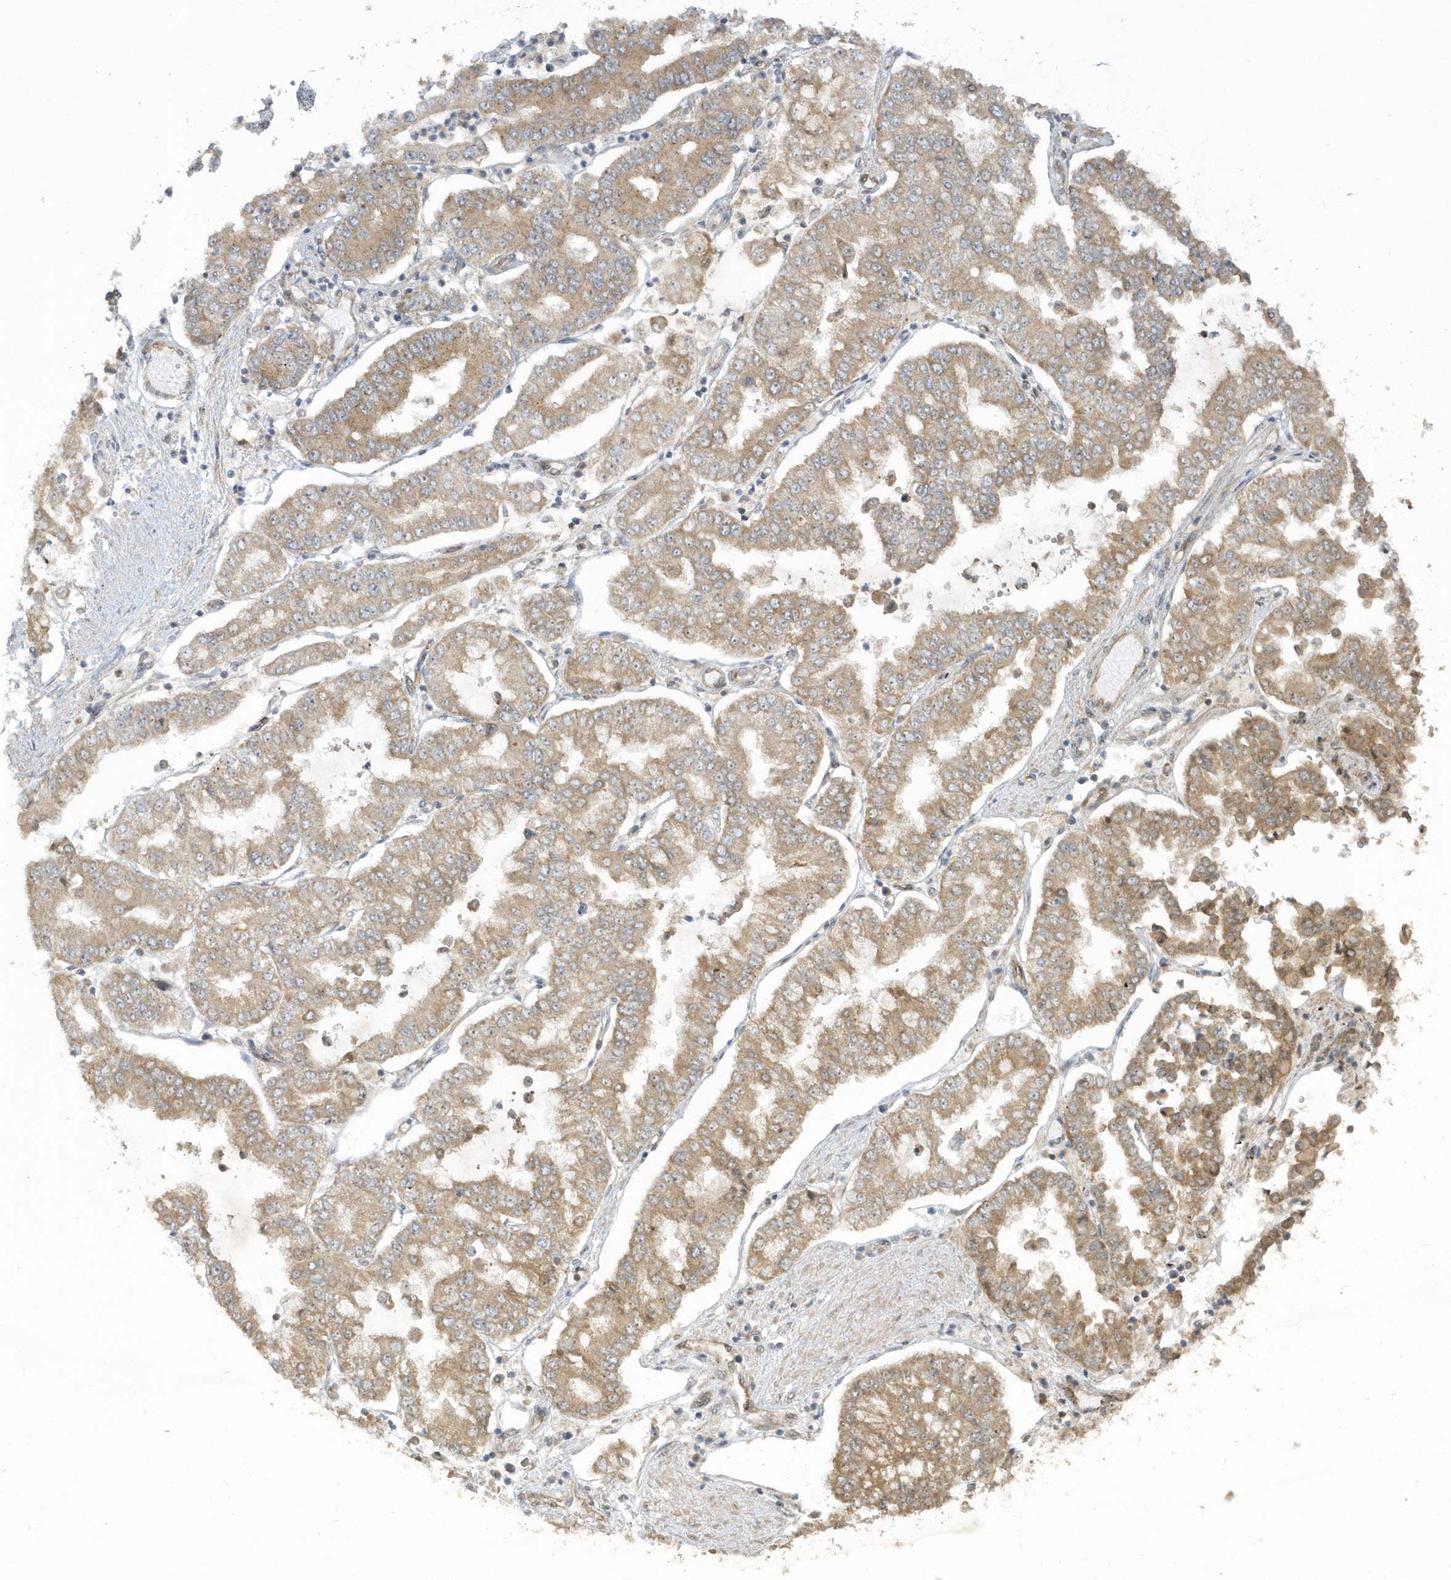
{"staining": {"intensity": "moderate", "quantity": ">75%", "location": "cytoplasmic/membranous"}, "tissue": "stomach cancer", "cell_type": "Tumor cells", "image_type": "cancer", "snomed": [{"axis": "morphology", "description": "Adenocarcinoma, NOS"}, {"axis": "topography", "description": "Stomach"}], "caption": "Human stomach cancer (adenocarcinoma) stained for a protein (brown) reveals moderate cytoplasmic/membranous positive staining in approximately >75% of tumor cells.", "gene": "STIM2", "patient": {"sex": "male", "age": 76}}